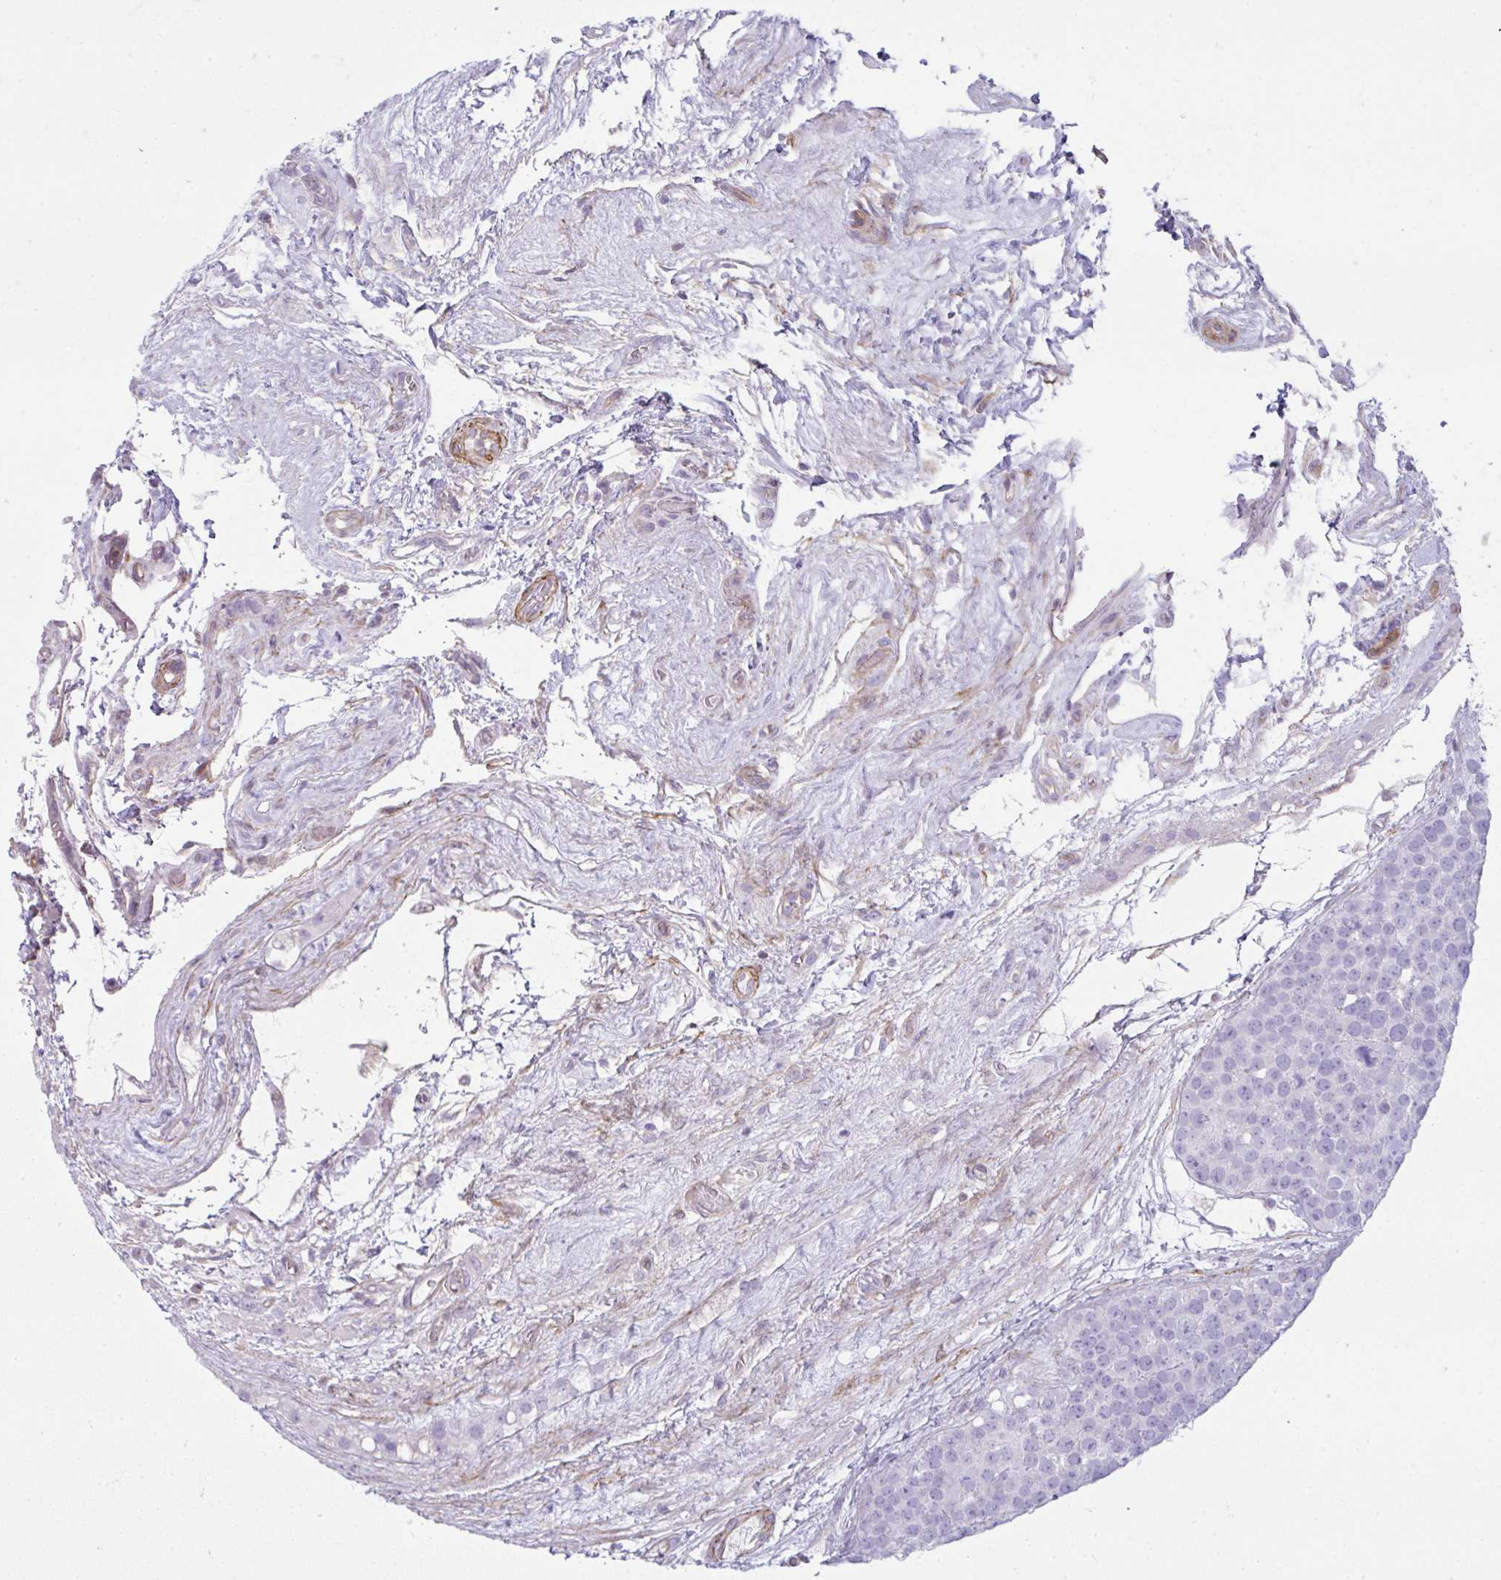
{"staining": {"intensity": "negative", "quantity": "none", "location": "none"}, "tissue": "testis cancer", "cell_type": "Tumor cells", "image_type": "cancer", "snomed": [{"axis": "morphology", "description": "Seminoma, NOS"}, {"axis": "topography", "description": "Testis"}], "caption": "An IHC photomicrograph of testis cancer is shown. There is no staining in tumor cells of testis cancer.", "gene": "CDRT15", "patient": {"sex": "male", "age": 71}}